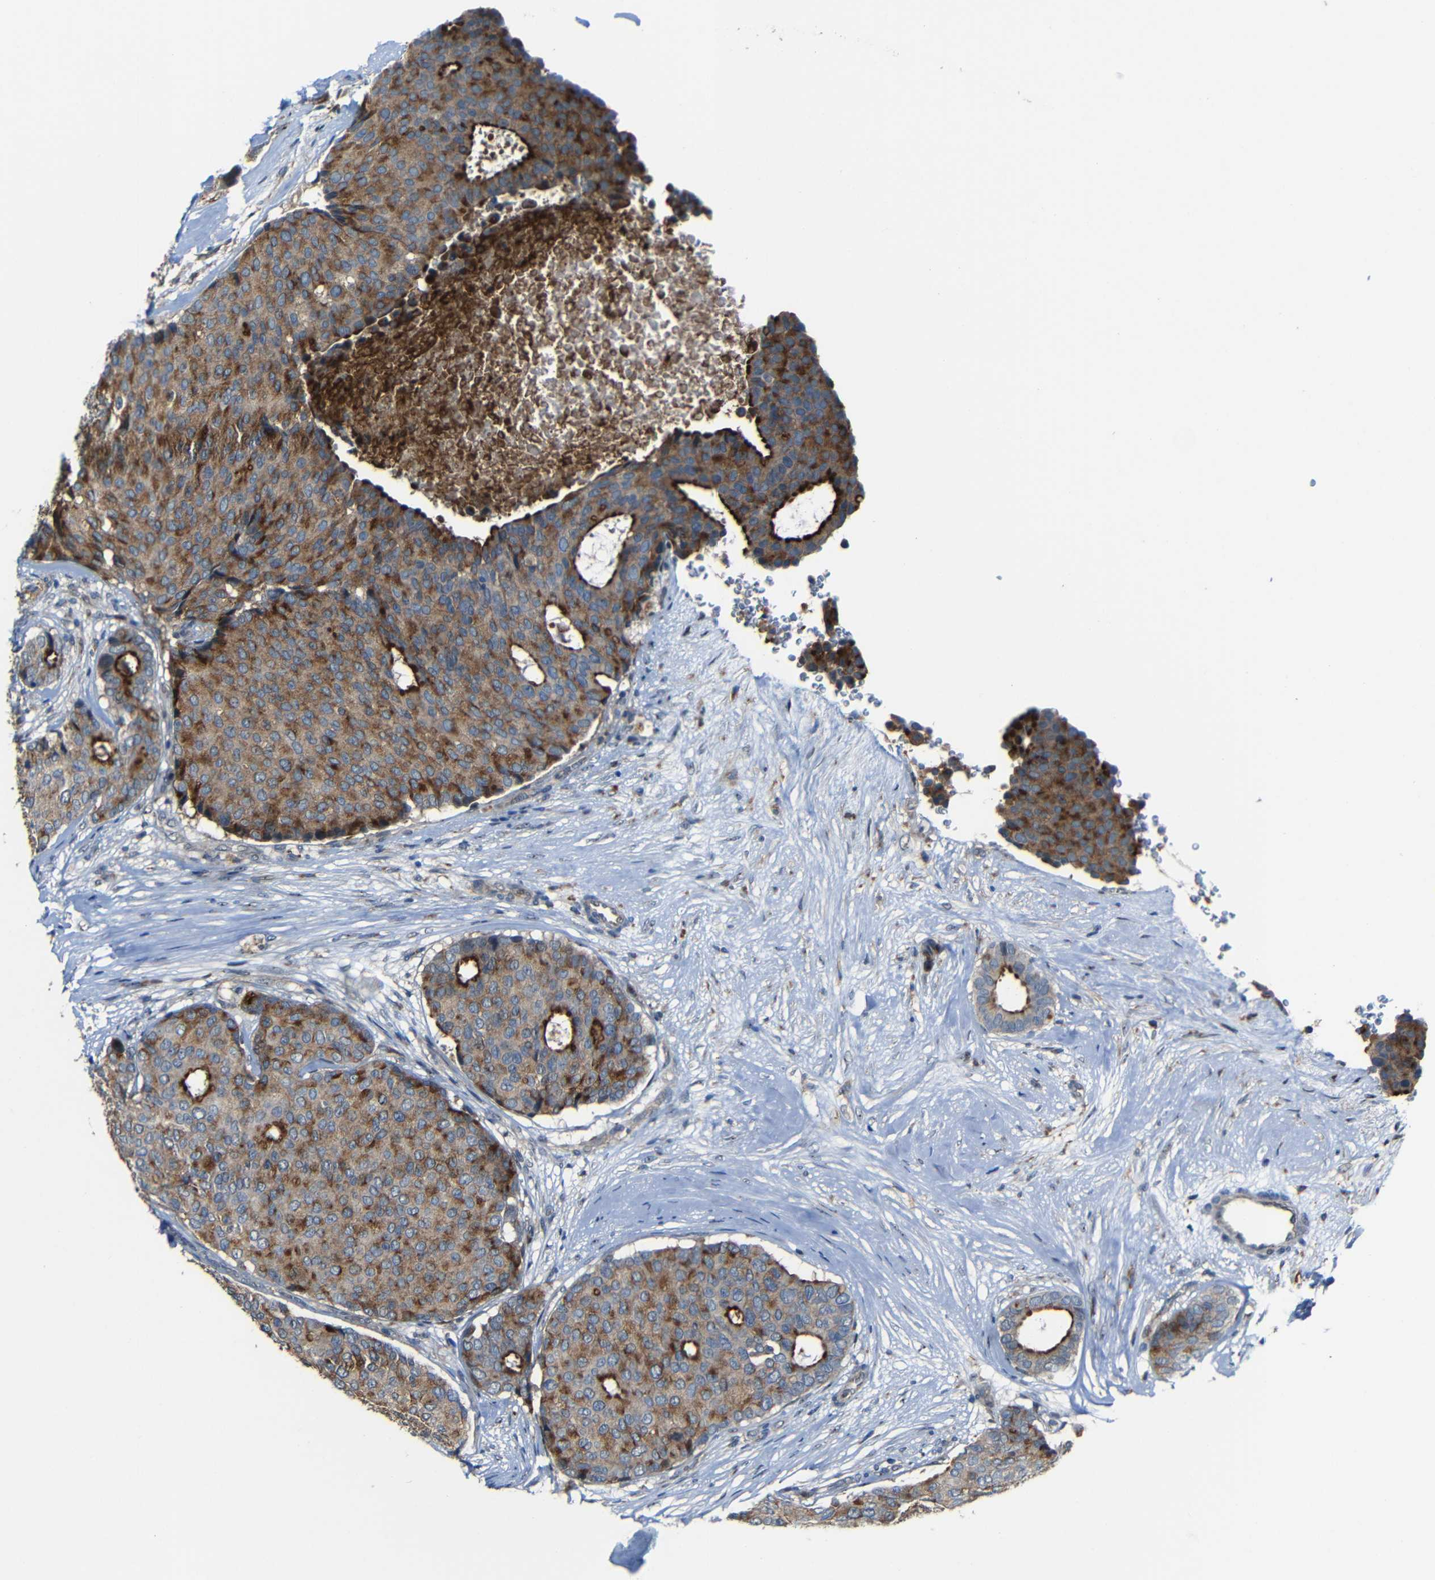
{"staining": {"intensity": "moderate", "quantity": ">75%", "location": "cytoplasmic/membranous"}, "tissue": "breast cancer", "cell_type": "Tumor cells", "image_type": "cancer", "snomed": [{"axis": "morphology", "description": "Duct carcinoma"}, {"axis": "topography", "description": "Breast"}], "caption": "DAB immunohistochemical staining of human breast cancer (infiltrating ductal carcinoma) shows moderate cytoplasmic/membranous protein positivity in approximately >75% of tumor cells.", "gene": "DNAJC5", "patient": {"sex": "female", "age": 75}}